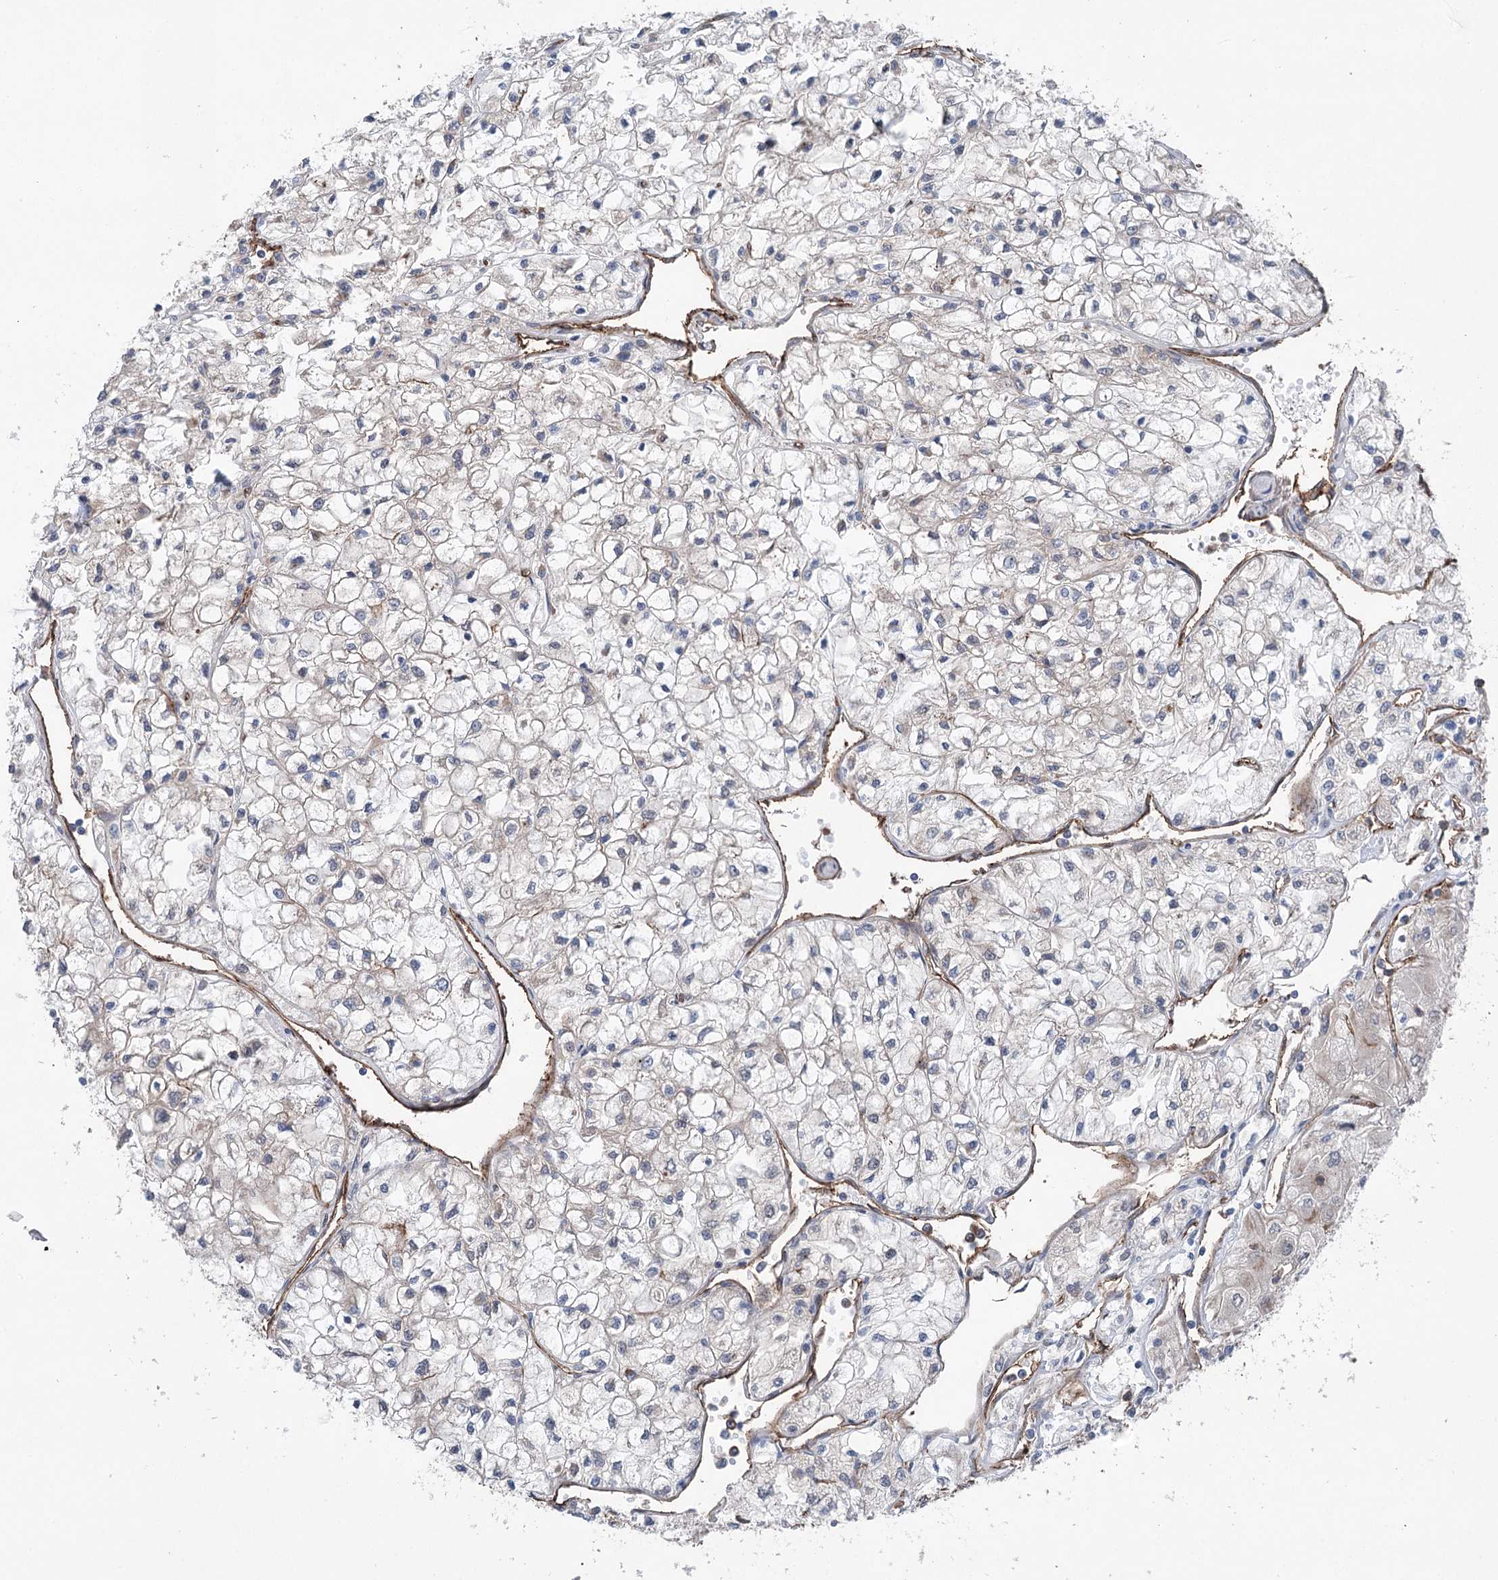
{"staining": {"intensity": "negative", "quantity": "none", "location": "none"}, "tissue": "renal cancer", "cell_type": "Tumor cells", "image_type": "cancer", "snomed": [{"axis": "morphology", "description": "Adenocarcinoma, NOS"}, {"axis": "topography", "description": "Kidney"}], "caption": "IHC photomicrograph of human renal cancer (adenocarcinoma) stained for a protein (brown), which displays no staining in tumor cells.", "gene": "MTPAP", "patient": {"sex": "male", "age": 80}}